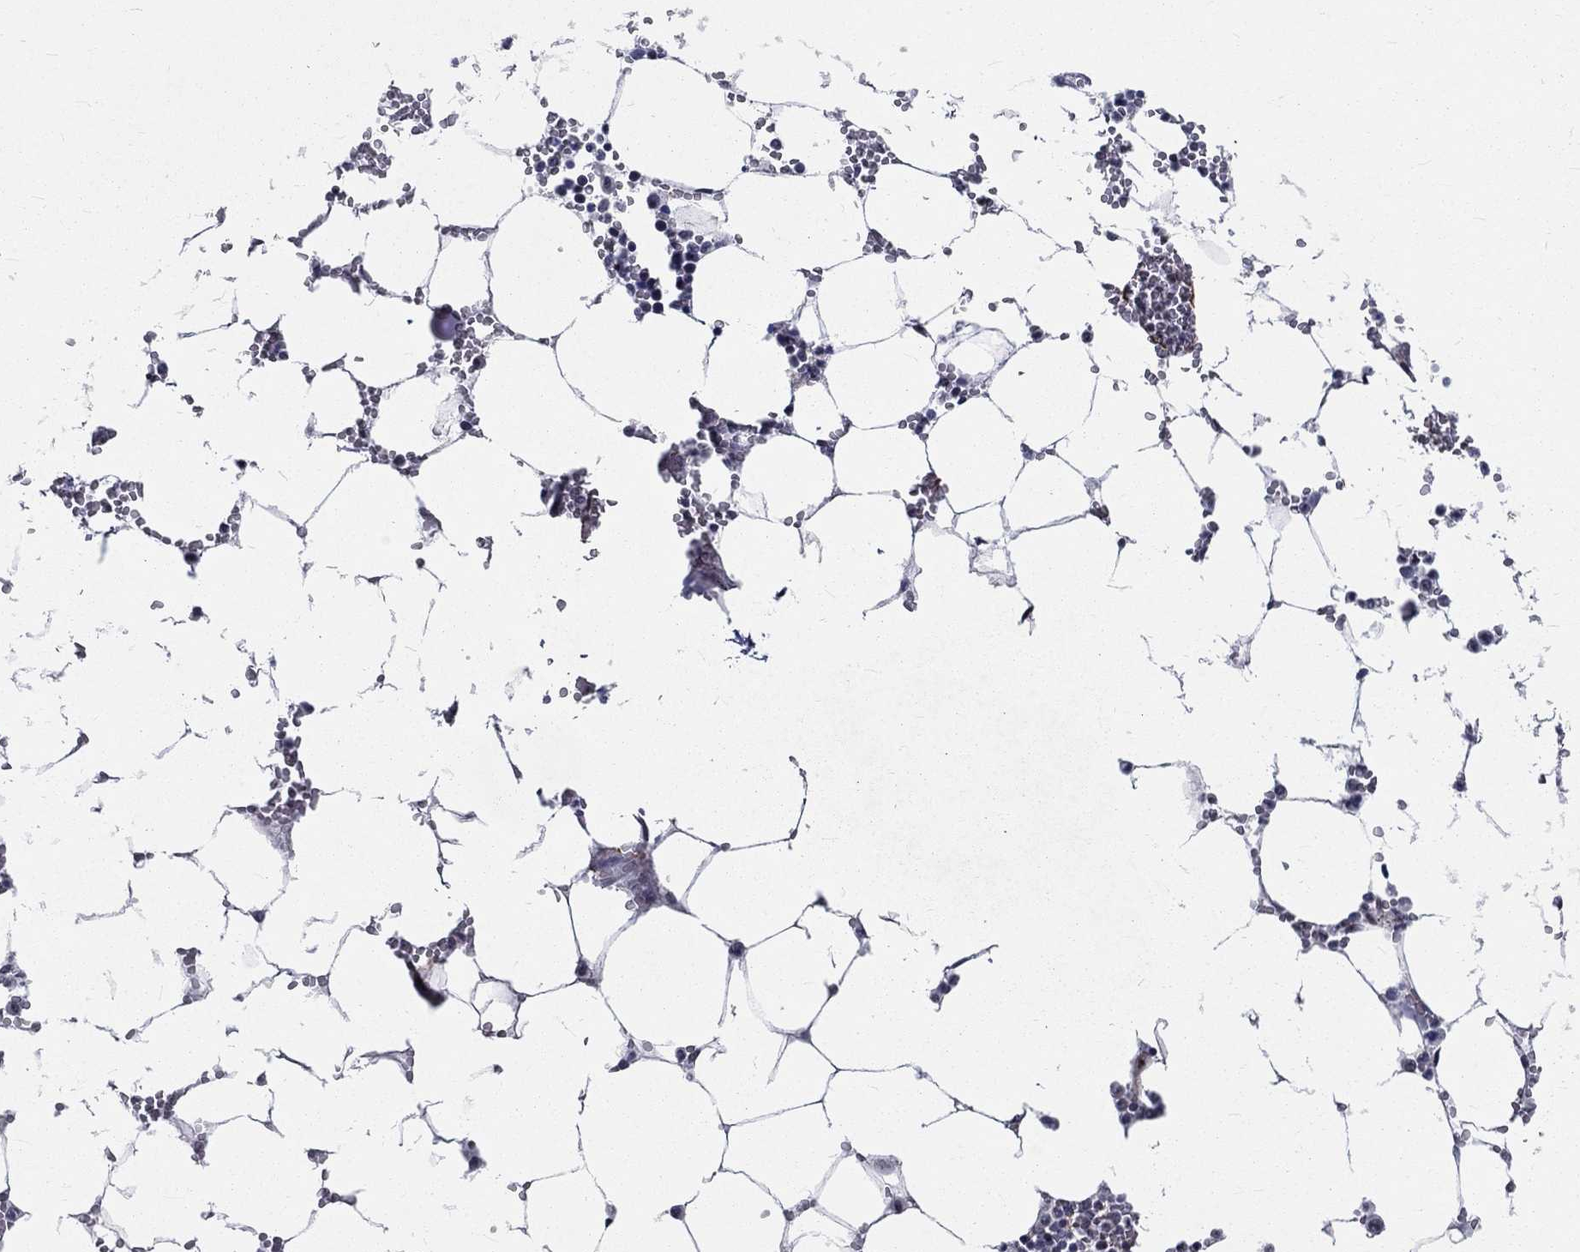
{"staining": {"intensity": "moderate", "quantity": "<25%", "location": "nuclear"}, "tissue": "bone marrow", "cell_type": "Hematopoietic cells", "image_type": "normal", "snomed": [{"axis": "morphology", "description": "Normal tissue, NOS"}, {"axis": "topography", "description": "Bone marrow"}], "caption": "Protein staining demonstrates moderate nuclear staining in approximately <25% of hematopoietic cells in unremarkable bone marrow. (brown staining indicates protein expression, while blue staining denotes nuclei).", "gene": "ZBED1", "patient": {"sex": "female", "age": 64}}